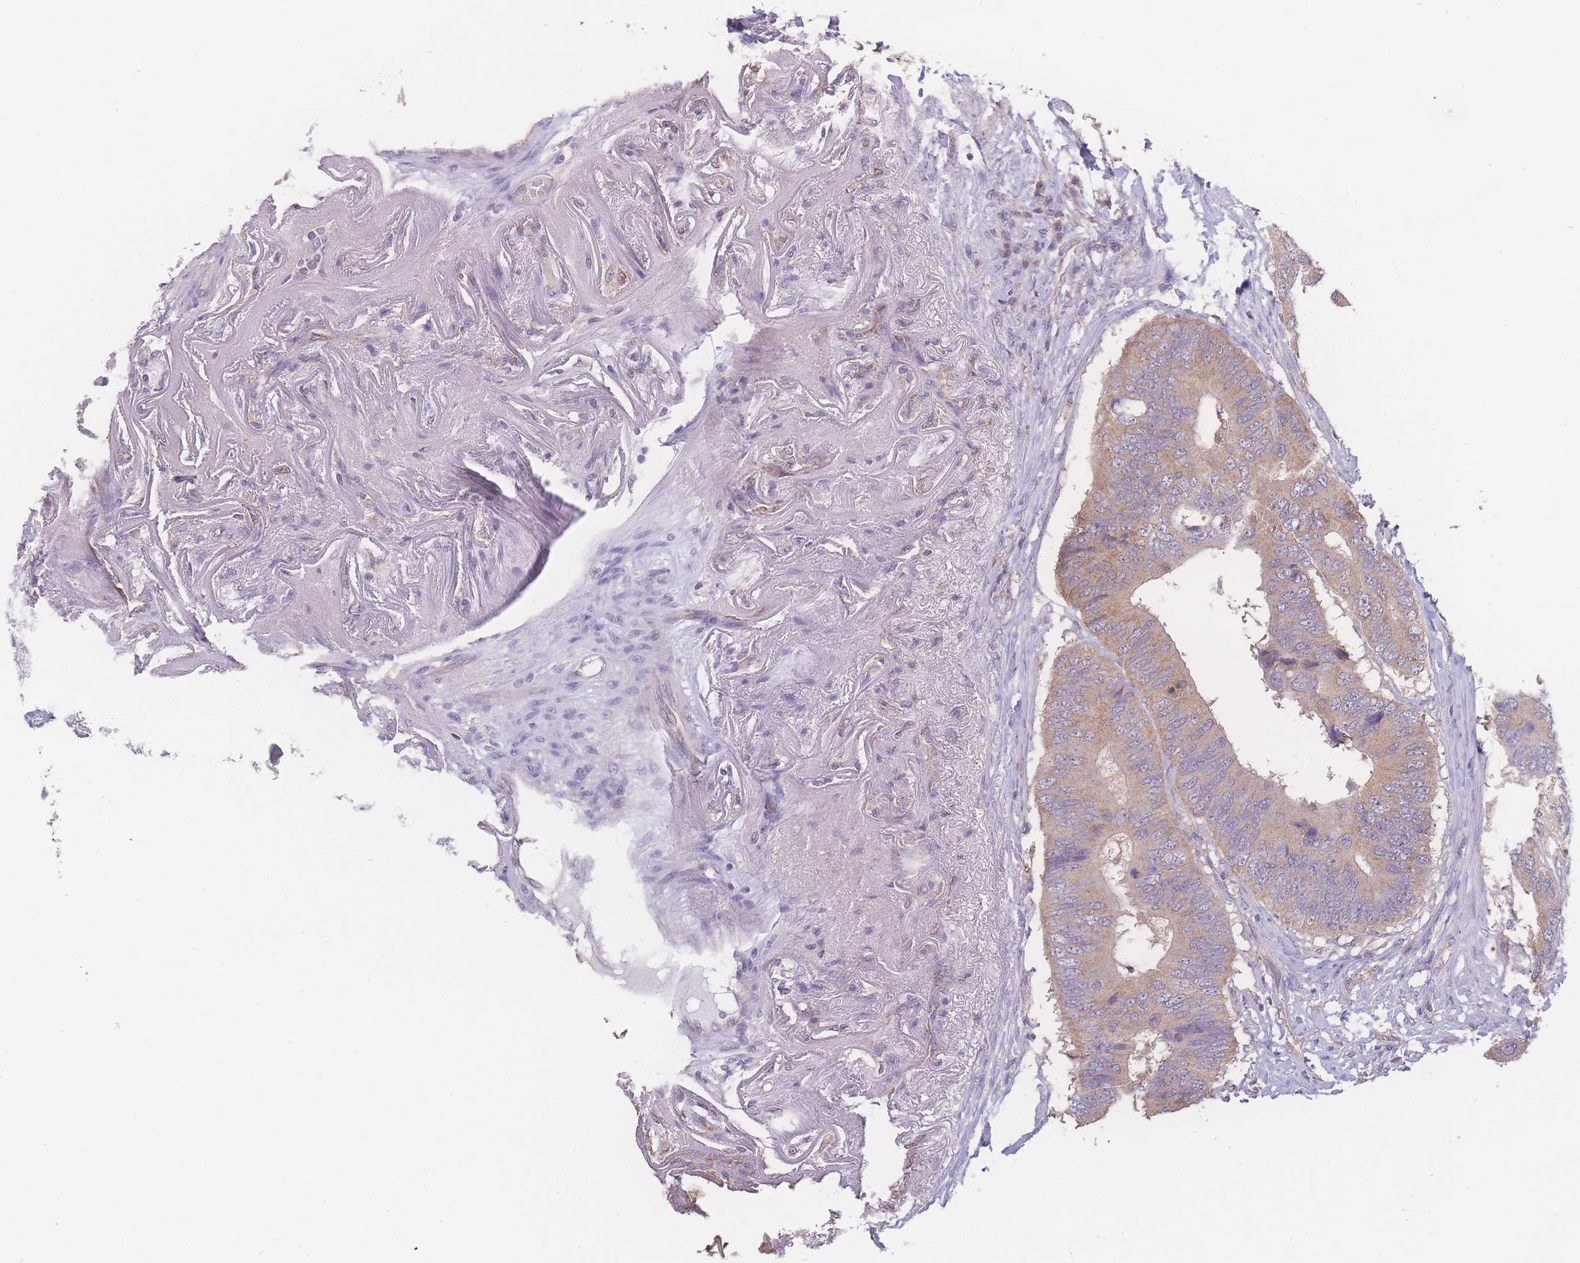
{"staining": {"intensity": "moderate", "quantity": ">75%", "location": "cytoplasmic/membranous"}, "tissue": "colorectal cancer", "cell_type": "Tumor cells", "image_type": "cancer", "snomed": [{"axis": "morphology", "description": "Adenocarcinoma, NOS"}, {"axis": "topography", "description": "Colon"}], "caption": "Approximately >75% of tumor cells in human adenocarcinoma (colorectal) display moderate cytoplasmic/membranous protein positivity as visualized by brown immunohistochemical staining.", "gene": "GIPR", "patient": {"sex": "male", "age": 71}}